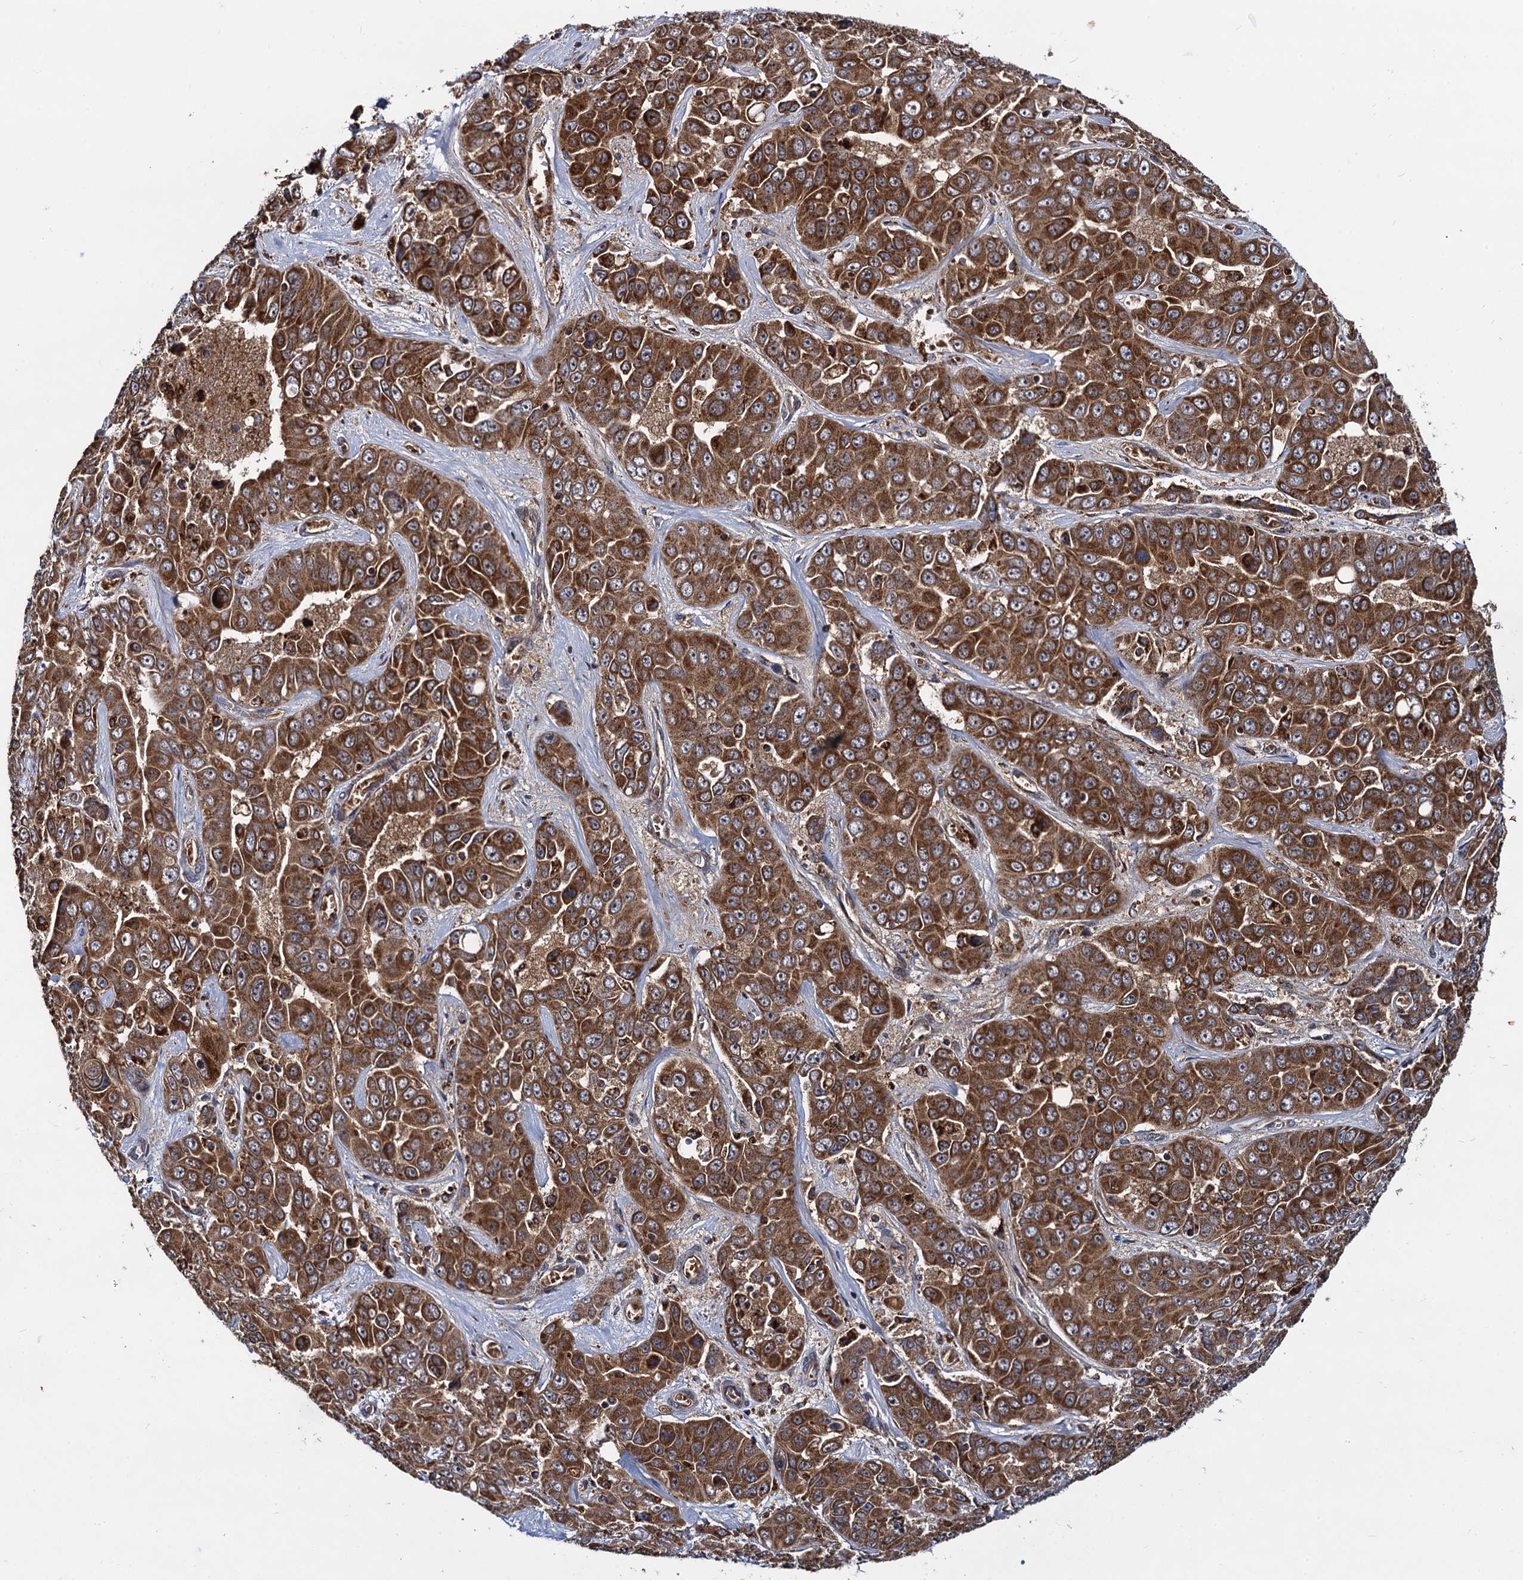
{"staining": {"intensity": "strong", "quantity": ">75%", "location": "cytoplasmic/membranous"}, "tissue": "liver cancer", "cell_type": "Tumor cells", "image_type": "cancer", "snomed": [{"axis": "morphology", "description": "Cholangiocarcinoma"}, {"axis": "topography", "description": "Liver"}], "caption": "An immunohistochemistry (IHC) image of tumor tissue is shown. Protein staining in brown shows strong cytoplasmic/membranous positivity in cholangiocarcinoma (liver) within tumor cells.", "gene": "UFM1", "patient": {"sex": "female", "age": 52}}